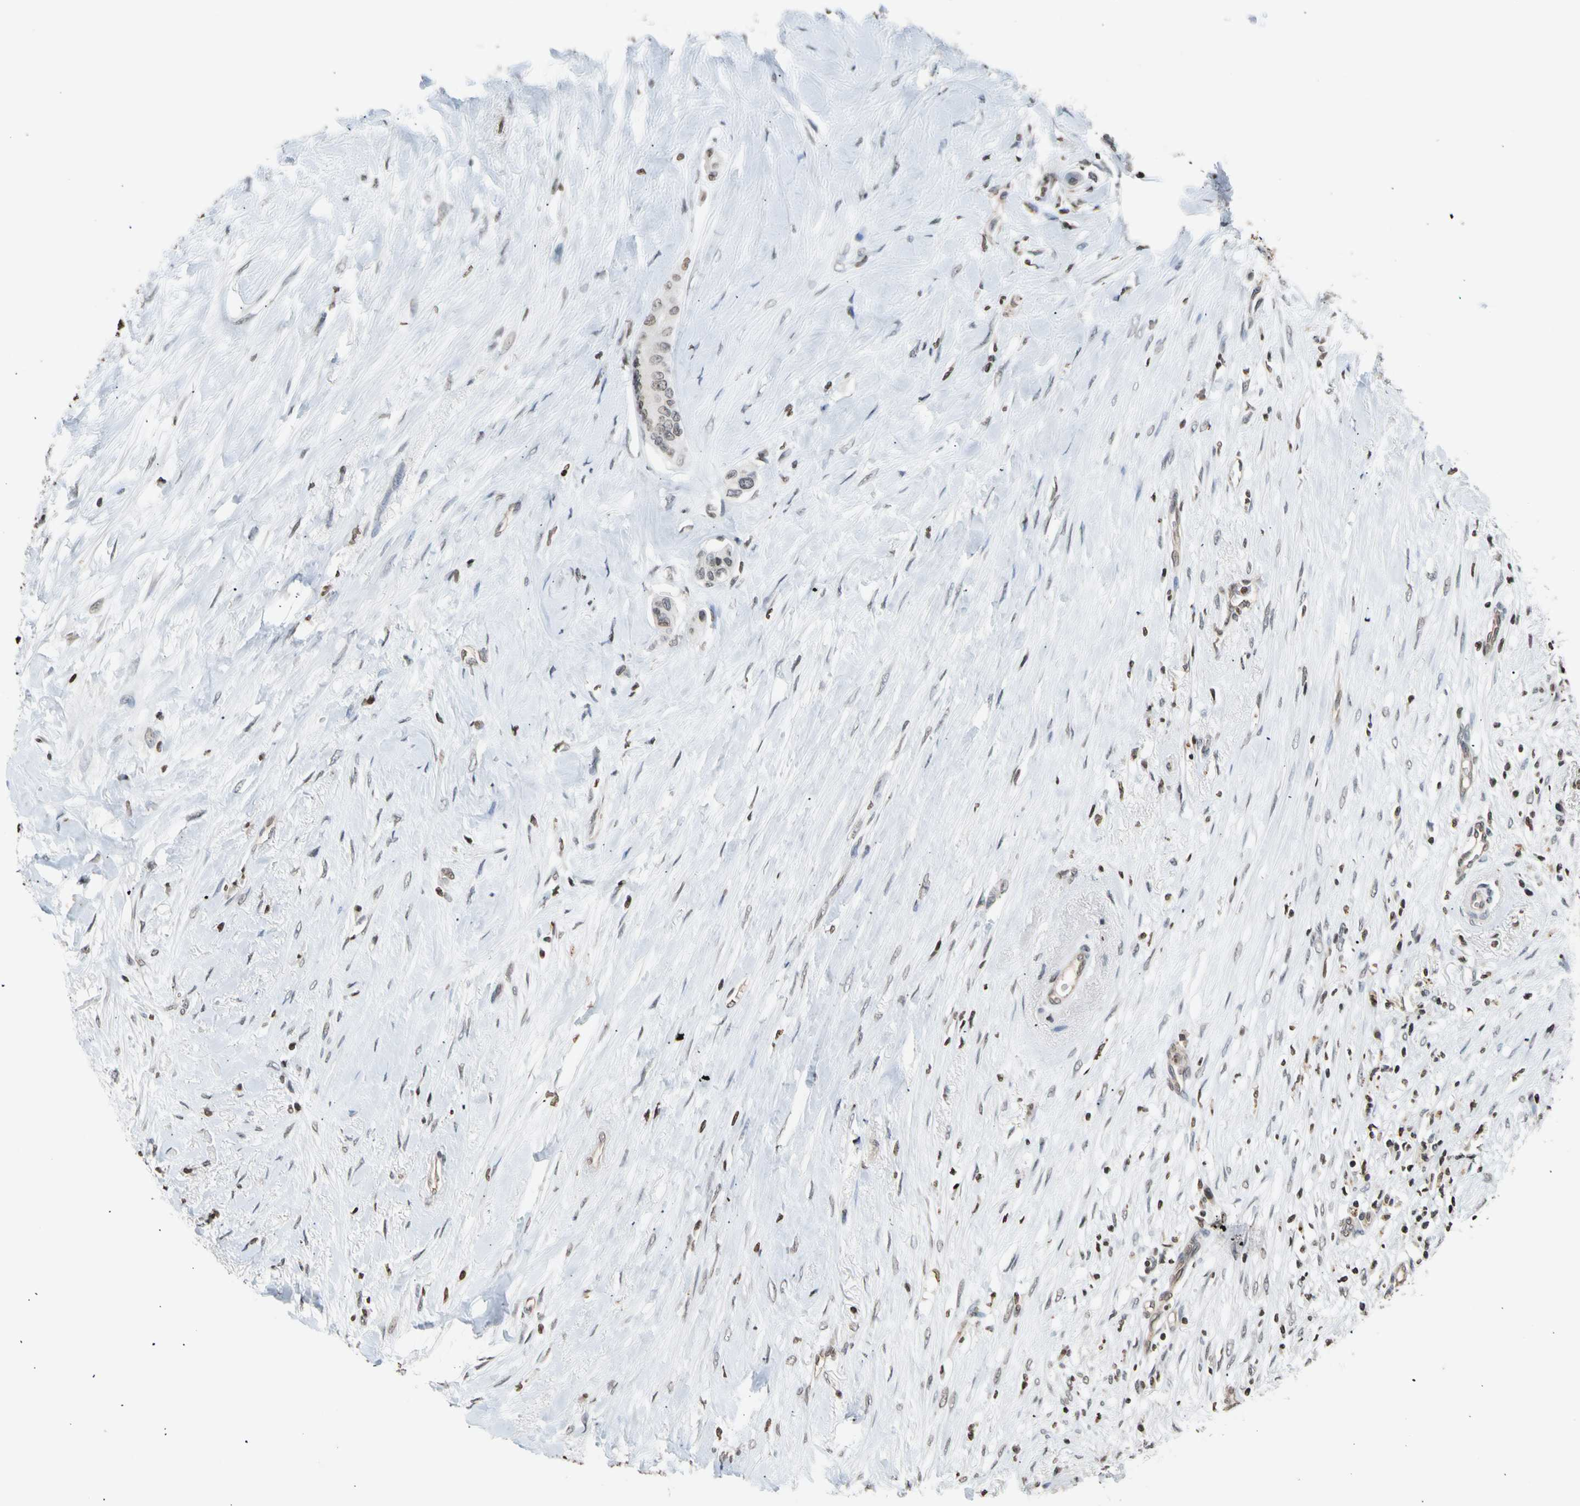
{"staining": {"intensity": "negative", "quantity": "none", "location": "none"}, "tissue": "colorectal cancer", "cell_type": "Tumor cells", "image_type": "cancer", "snomed": [{"axis": "morphology", "description": "Normal tissue, NOS"}, {"axis": "morphology", "description": "Adenocarcinoma, NOS"}, {"axis": "topography", "description": "Colon"}], "caption": "DAB immunohistochemical staining of human colorectal adenocarcinoma reveals no significant staining in tumor cells.", "gene": "GPX4", "patient": {"sex": "male", "age": 82}}